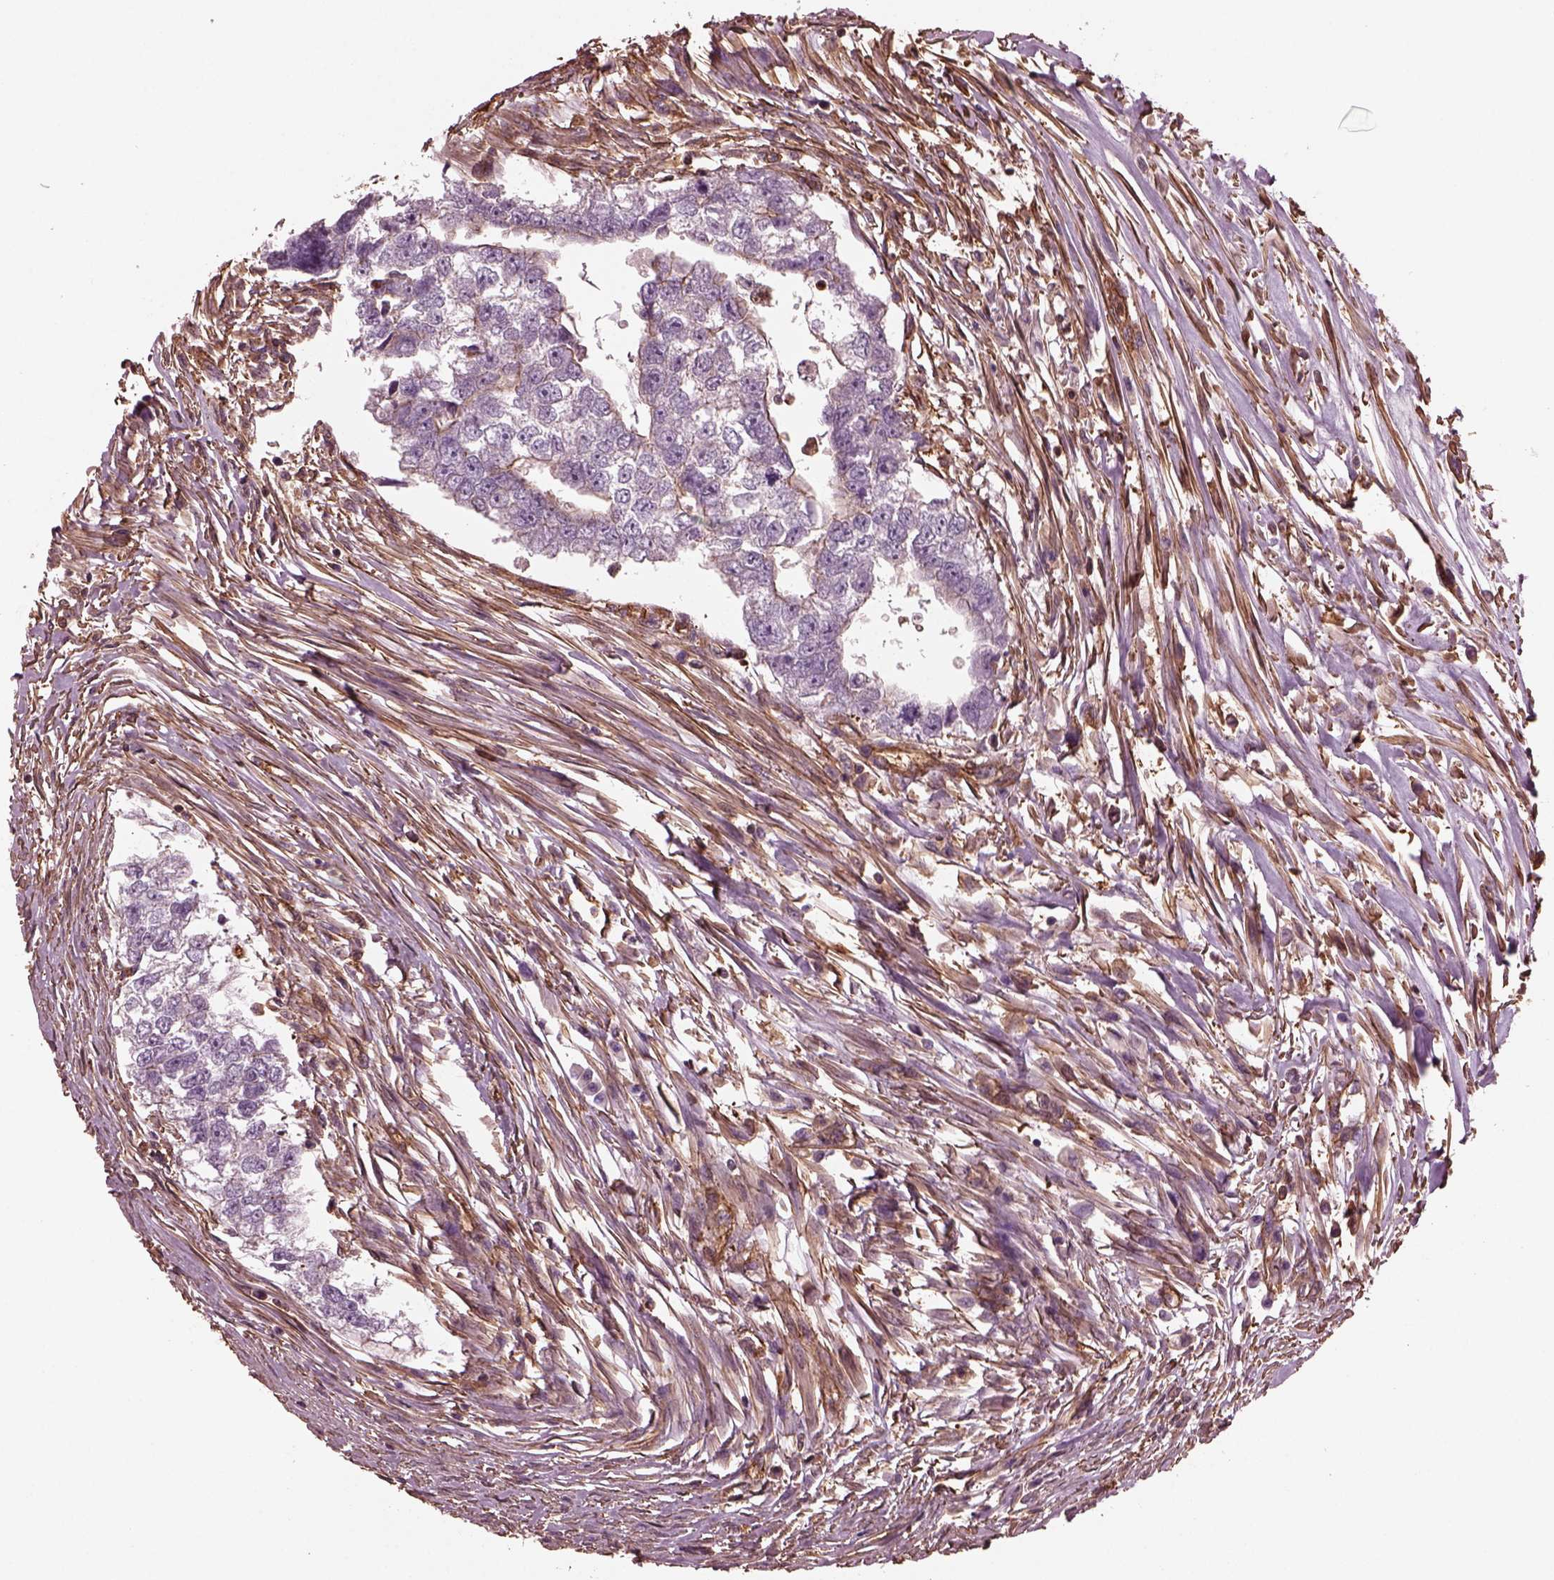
{"staining": {"intensity": "weak", "quantity": "<25%", "location": "cytoplasmic/membranous"}, "tissue": "testis cancer", "cell_type": "Tumor cells", "image_type": "cancer", "snomed": [{"axis": "morphology", "description": "Carcinoma, Embryonal, NOS"}, {"axis": "morphology", "description": "Teratoma, malignant, NOS"}, {"axis": "topography", "description": "Testis"}], "caption": "Immunohistochemical staining of testis cancer (embryonal carcinoma) shows no significant staining in tumor cells.", "gene": "MYL6", "patient": {"sex": "male", "age": 44}}